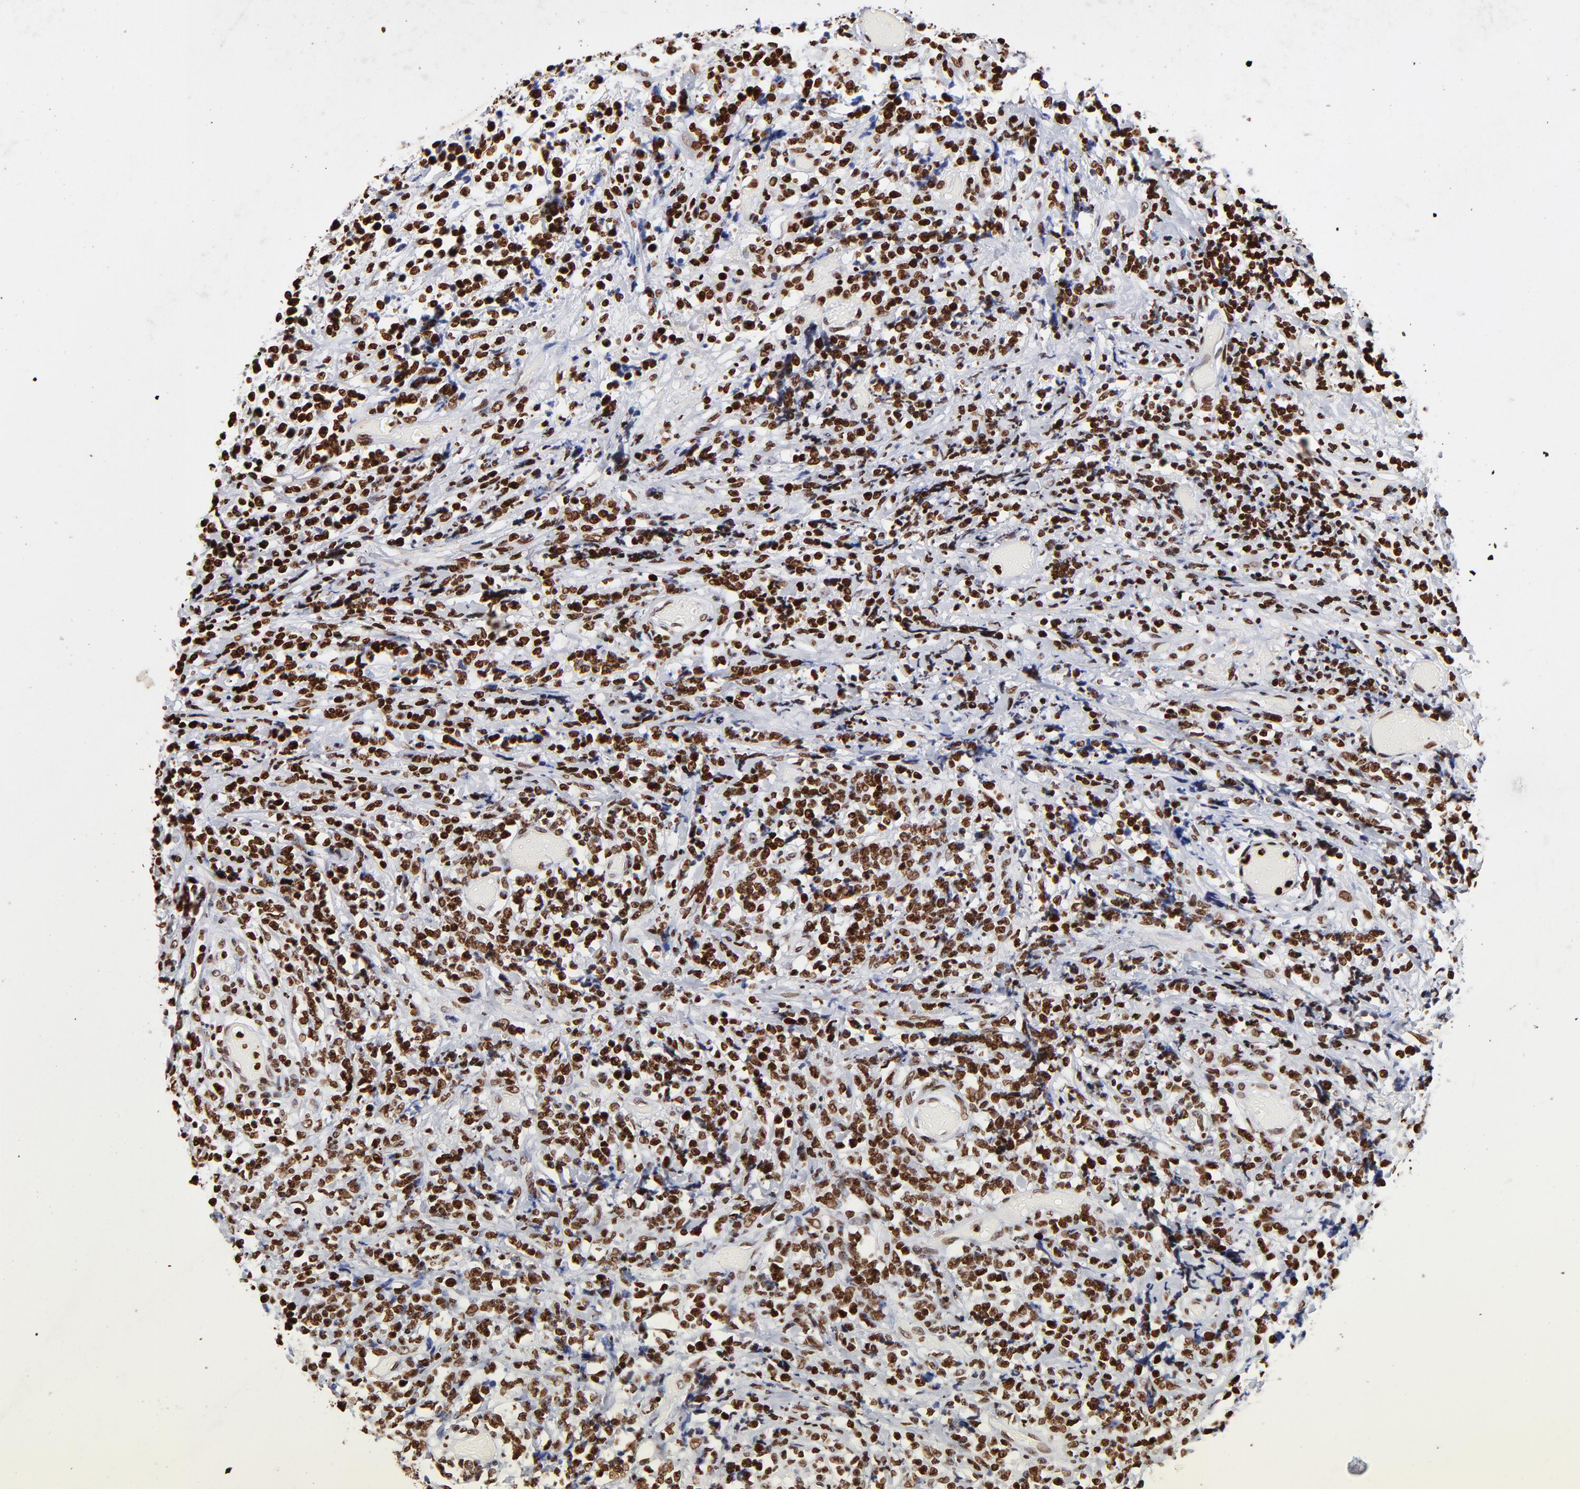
{"staining": {"intensity": "strong", "quantity": ">75%", "location": "nuclear"}, "tissue": "lymphoma", "cell_type": "Tumor cells", "image_type": "cancer", "snomed": [{"axis": "morphology", "description": "Malignant lymphoma, non-Hodgkin's type, High grade"}, {"axis": "topography", "description": "Colon"}], "caption": "Tumor cells display strong nuclear positivity in about >75% of cells in high-grade malignant lymphoma, non-Hodgkin's type.", "gene": "FBH1", "patient": {"sex": "male", "age": 82}}